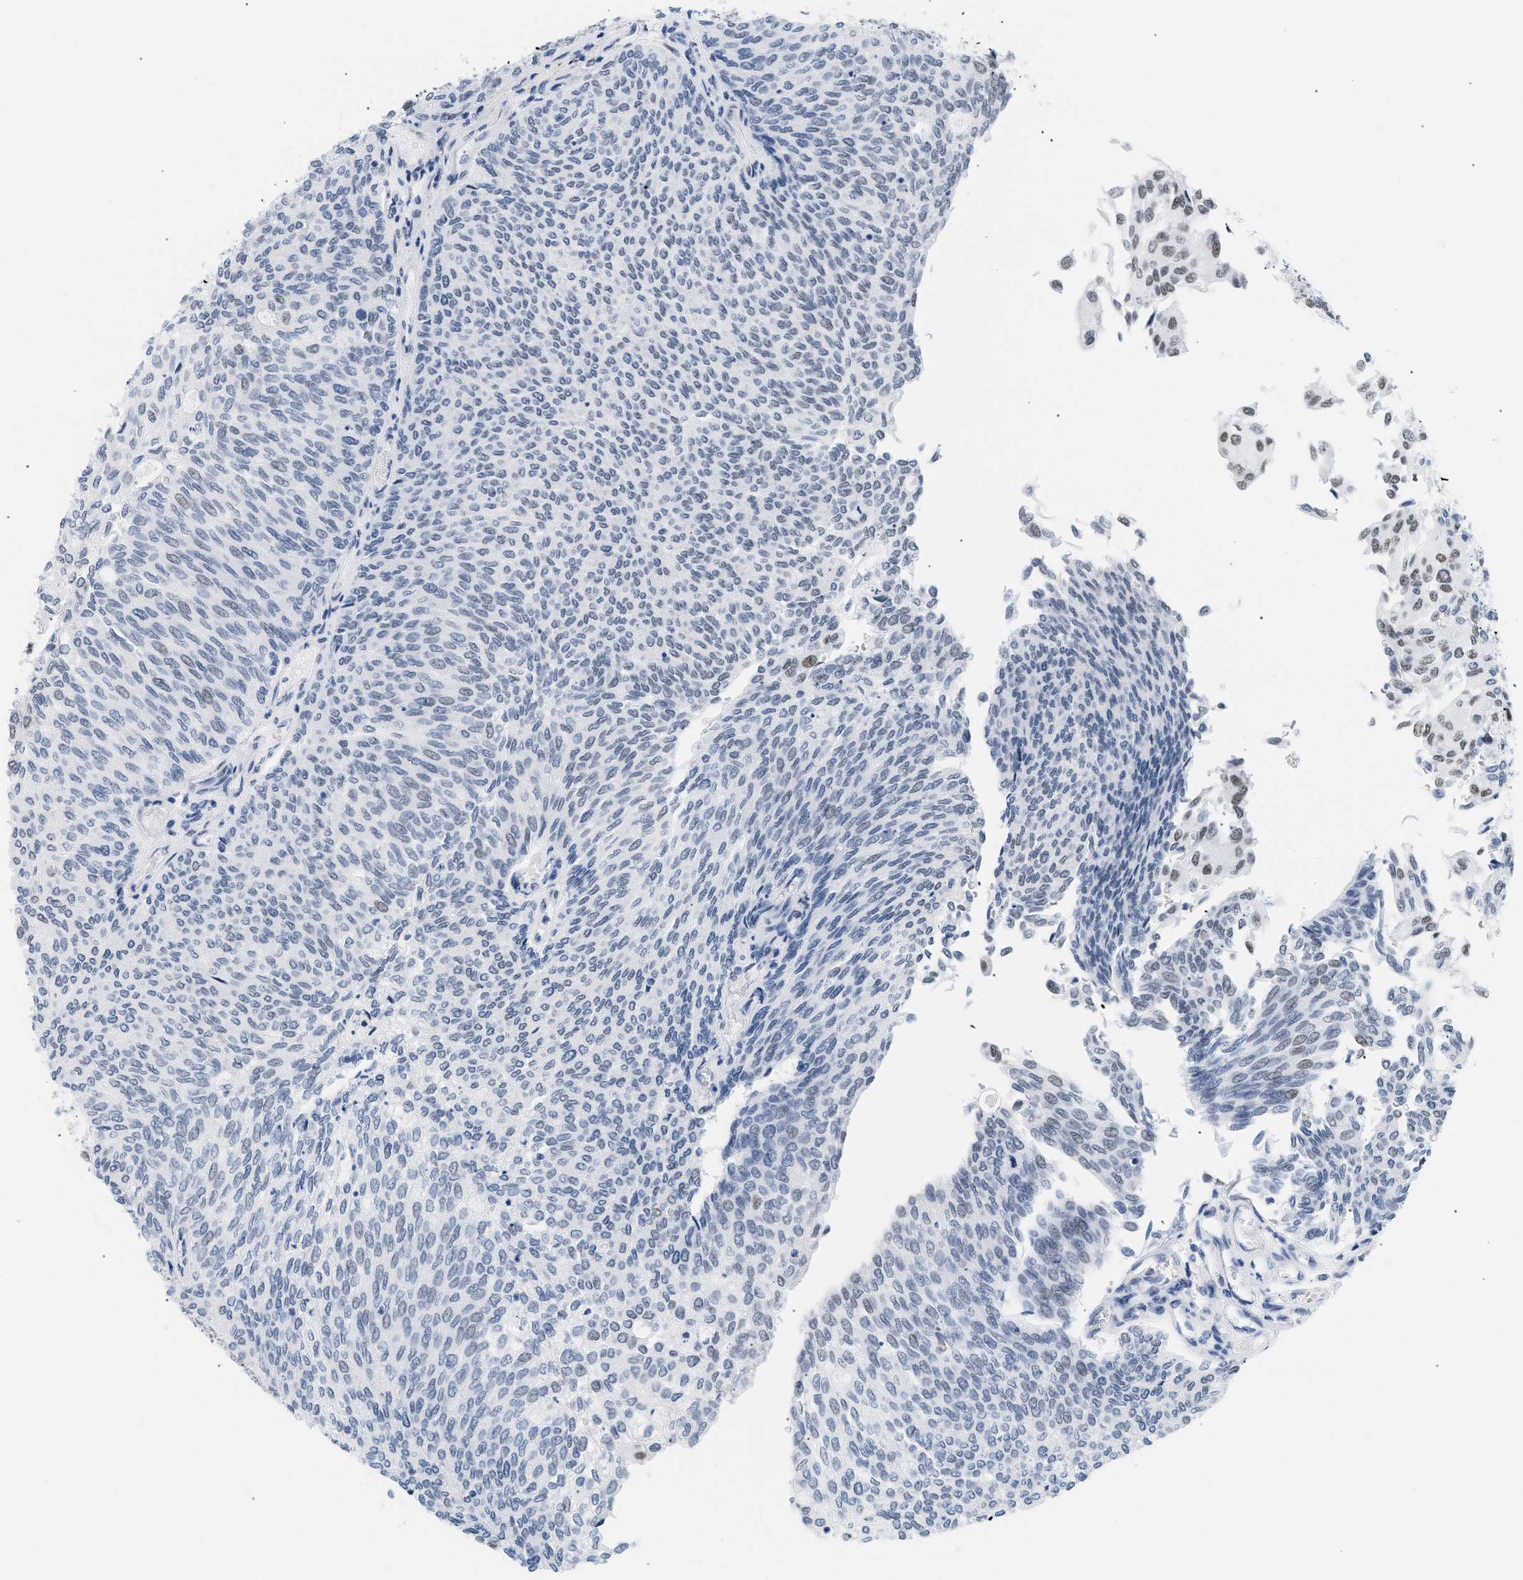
{"staining": {"intensity": "negative", "quantity": "none", "location": "none"}, "tissue": "urothelial cancer", "cell_type": "Tumor cells", "image_type": "cancer", "snomed": [{"axis": "morphology", "description": "Urothelial carcinoma, Low grade"}, {"axis": "topography", "description": "Urinary bladder"}], "caption": "High power microscopy micrograph of an immunohistochemistry histopathology image of urothelial cancer, revealing no significant staining in tumor cells.", "gene": "ELN", "patient": {"sex": "female", "age": 79}}